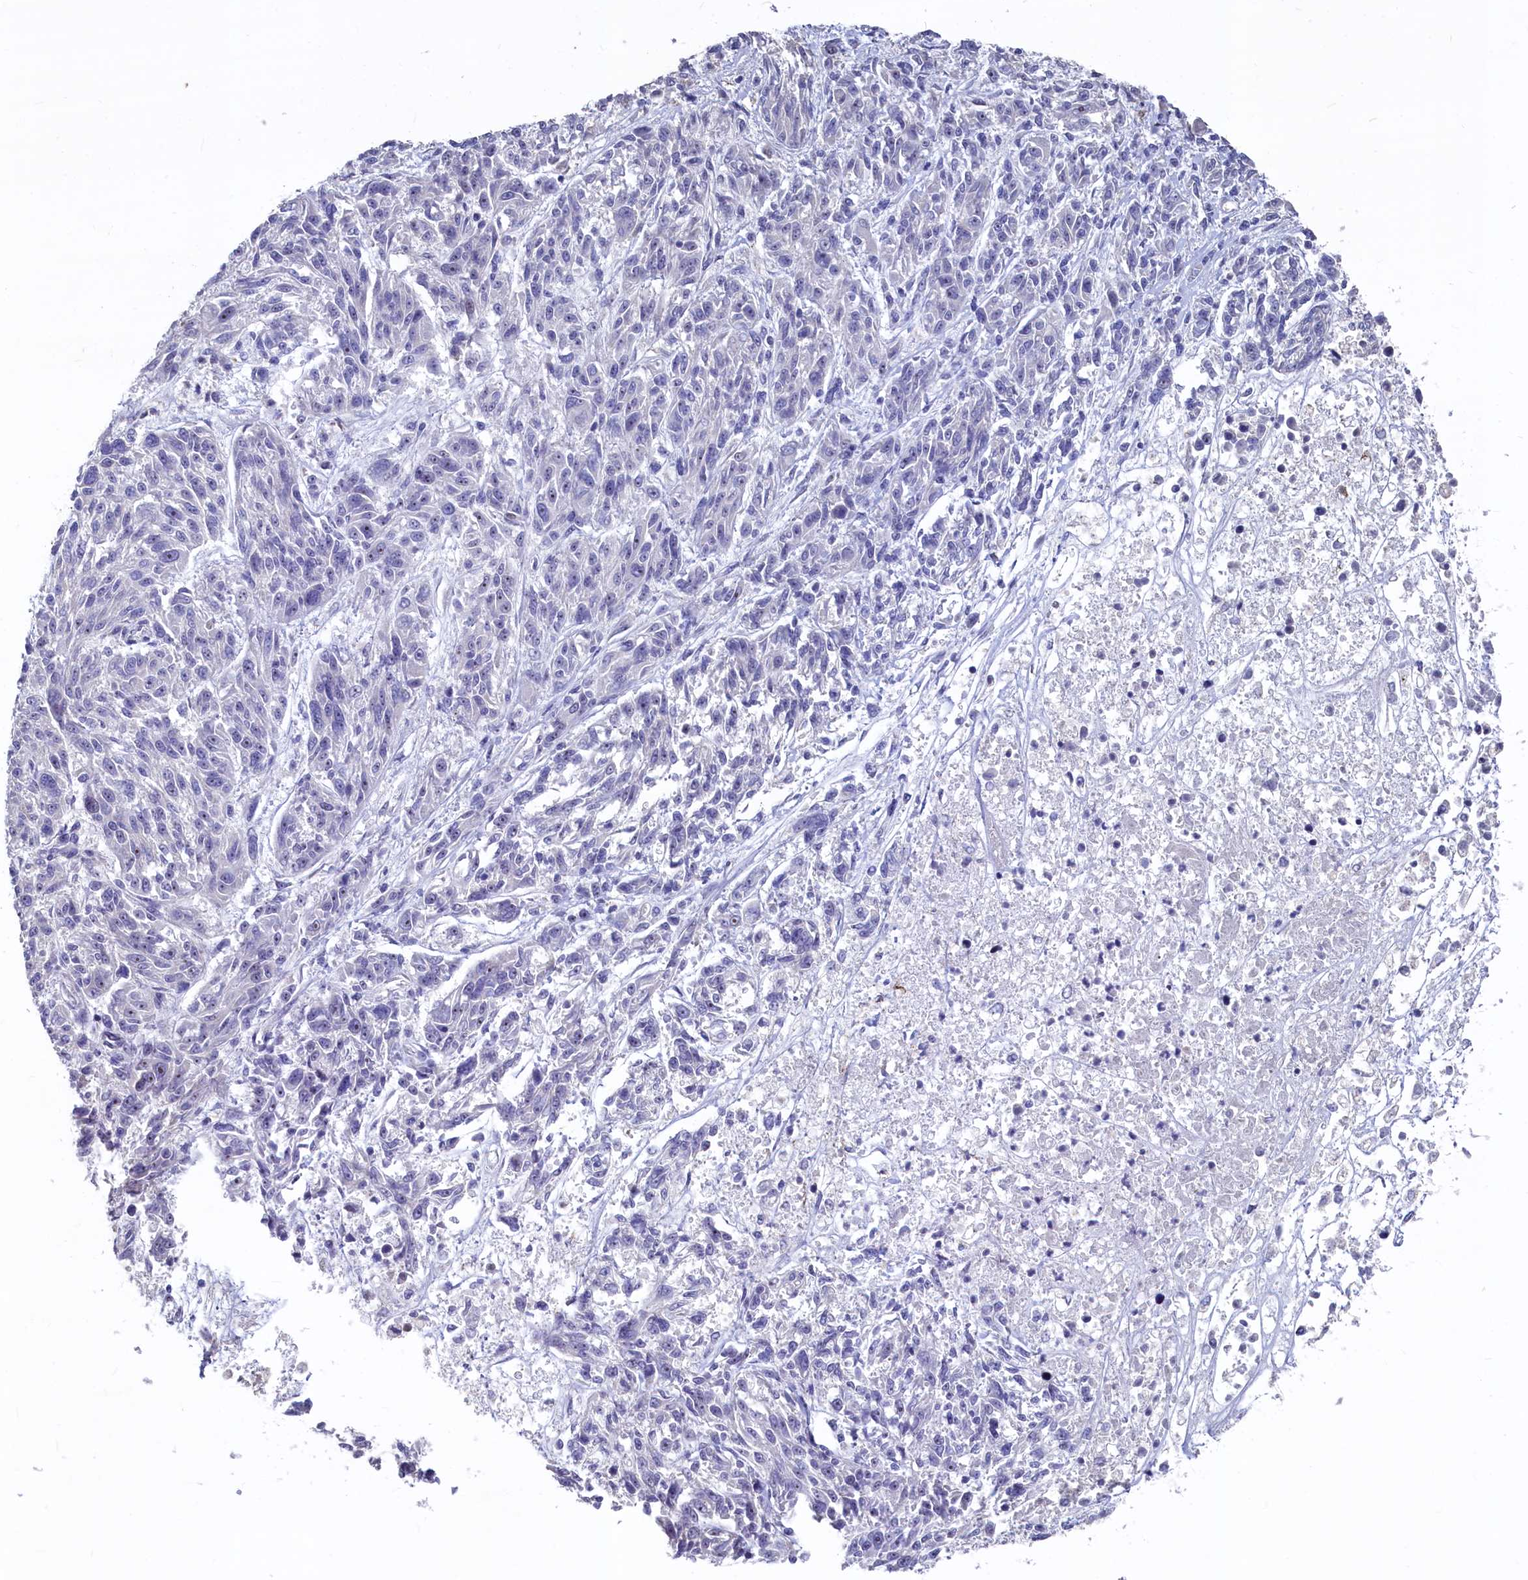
{"staining": {"intensity": "negative", "quantity": "none", "location": "none"}, "tissue": "melanoma", "cell_type": "Tumor cells", "image_type": "cancer", "snomed": [{"axis": "morphology", "description": "Malignant melanoma, NOS"}, {"axis": "topography", "description": "Skin"}], "caption": "IHC photomicrograph of melanoma stained for a protein (brown), which shows no staining in tumor cells.", "gene": "ASXL3", "patient": {"sex": "male", "age": 53}}